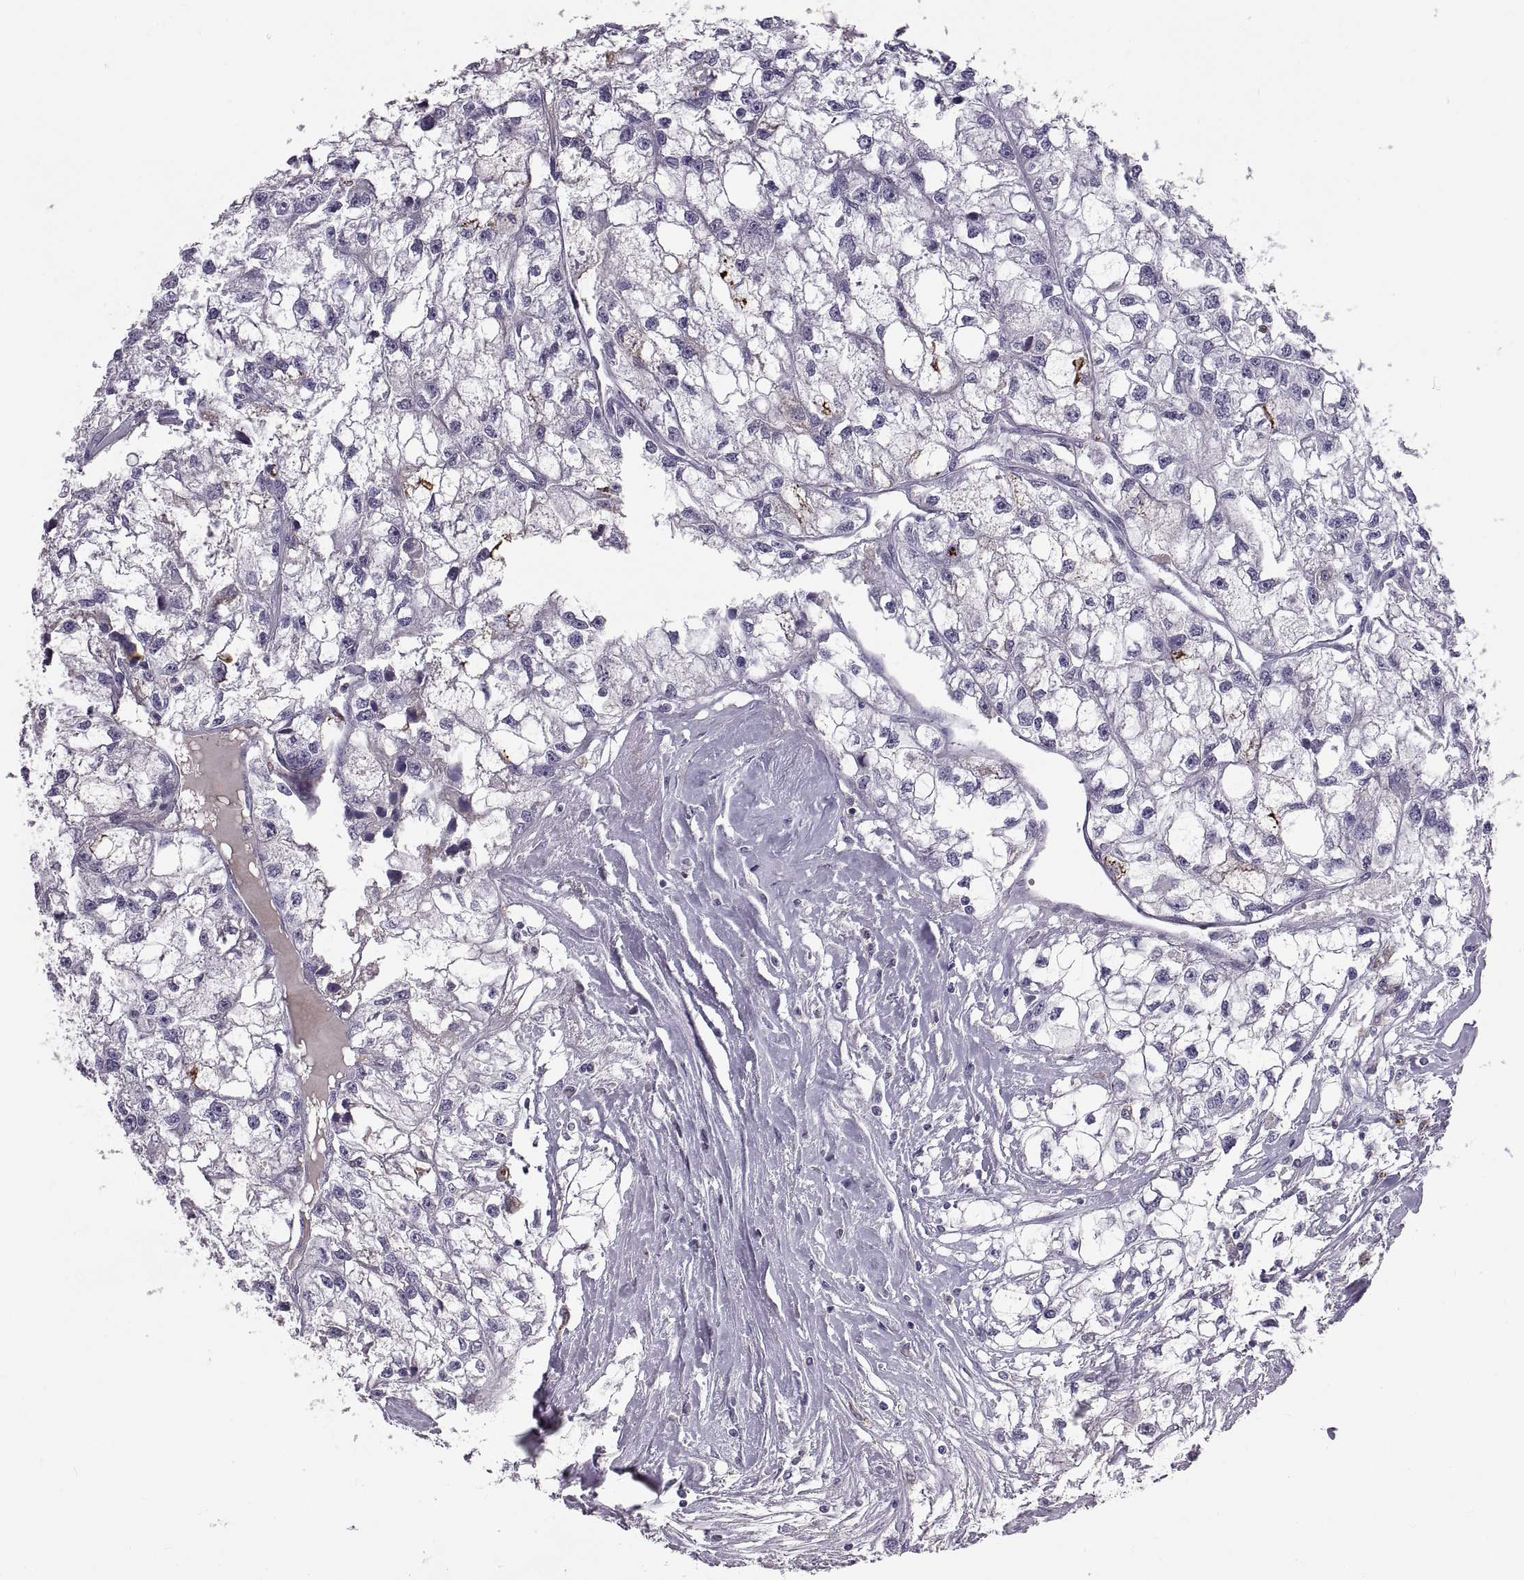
{"staining": {"intensity": "negative", "quantity": "none", "location": "none"}, "tissue": "renal cancer", "cell_type": "Tumor cells", "image_type": "cancer", "snomed": [{"axis": "morphology", "description": "Adenocarcinoma, NOS"}, {"axis": "topography", "description": "Kidney"}], "caption": "Immunohistochemical staining of human renal adenocarcinoma shows no significant positivity in tumor cells.", "gene": "ADAM32", "patient": {"sex": "male", "age": 56}}